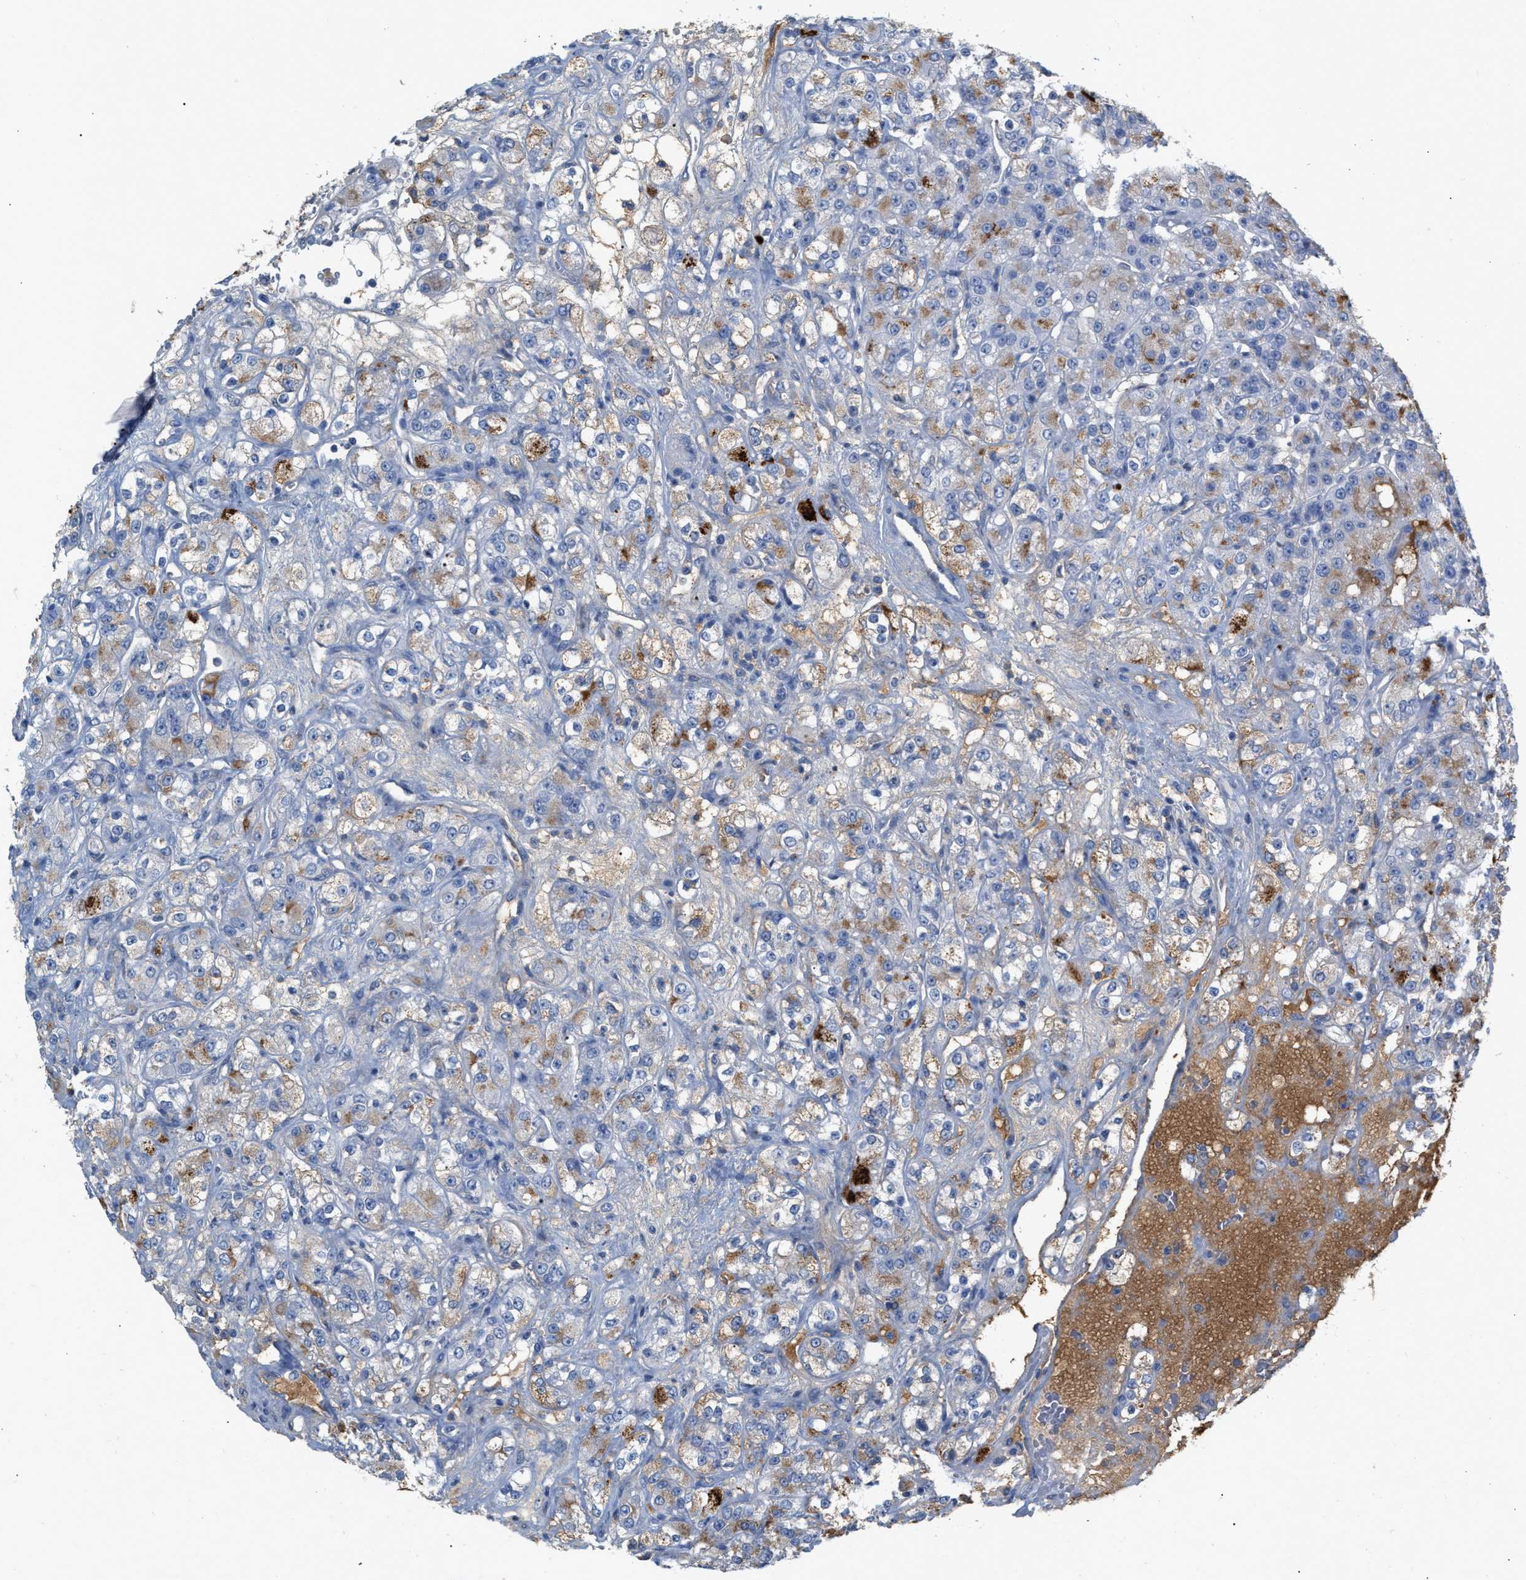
{"staining": {"intensity": "moderate", "quantity": "<25%", "location": "cytoplasmic/membranous"}, "tissue": "renal cancer", "cell_type": "Tumor cells", "image_type": "cancer", "snomed": [{"axis": "morphology", "description": "Normal tissue, NOS"}, {"axis": "morphology", "description": "Adenocarcinoma, NOS"}, {"axis": "topography", "description": "Kidney"}], "caption": "The photomicrograph displays immunohistochemical staining of renal adenocarcinoma. There is moderate cytoplasmic/membranous staining is identified in about <25% of tumor cells.", "gene": "APOH", "patient": {"sex": "male", "age": 61}}